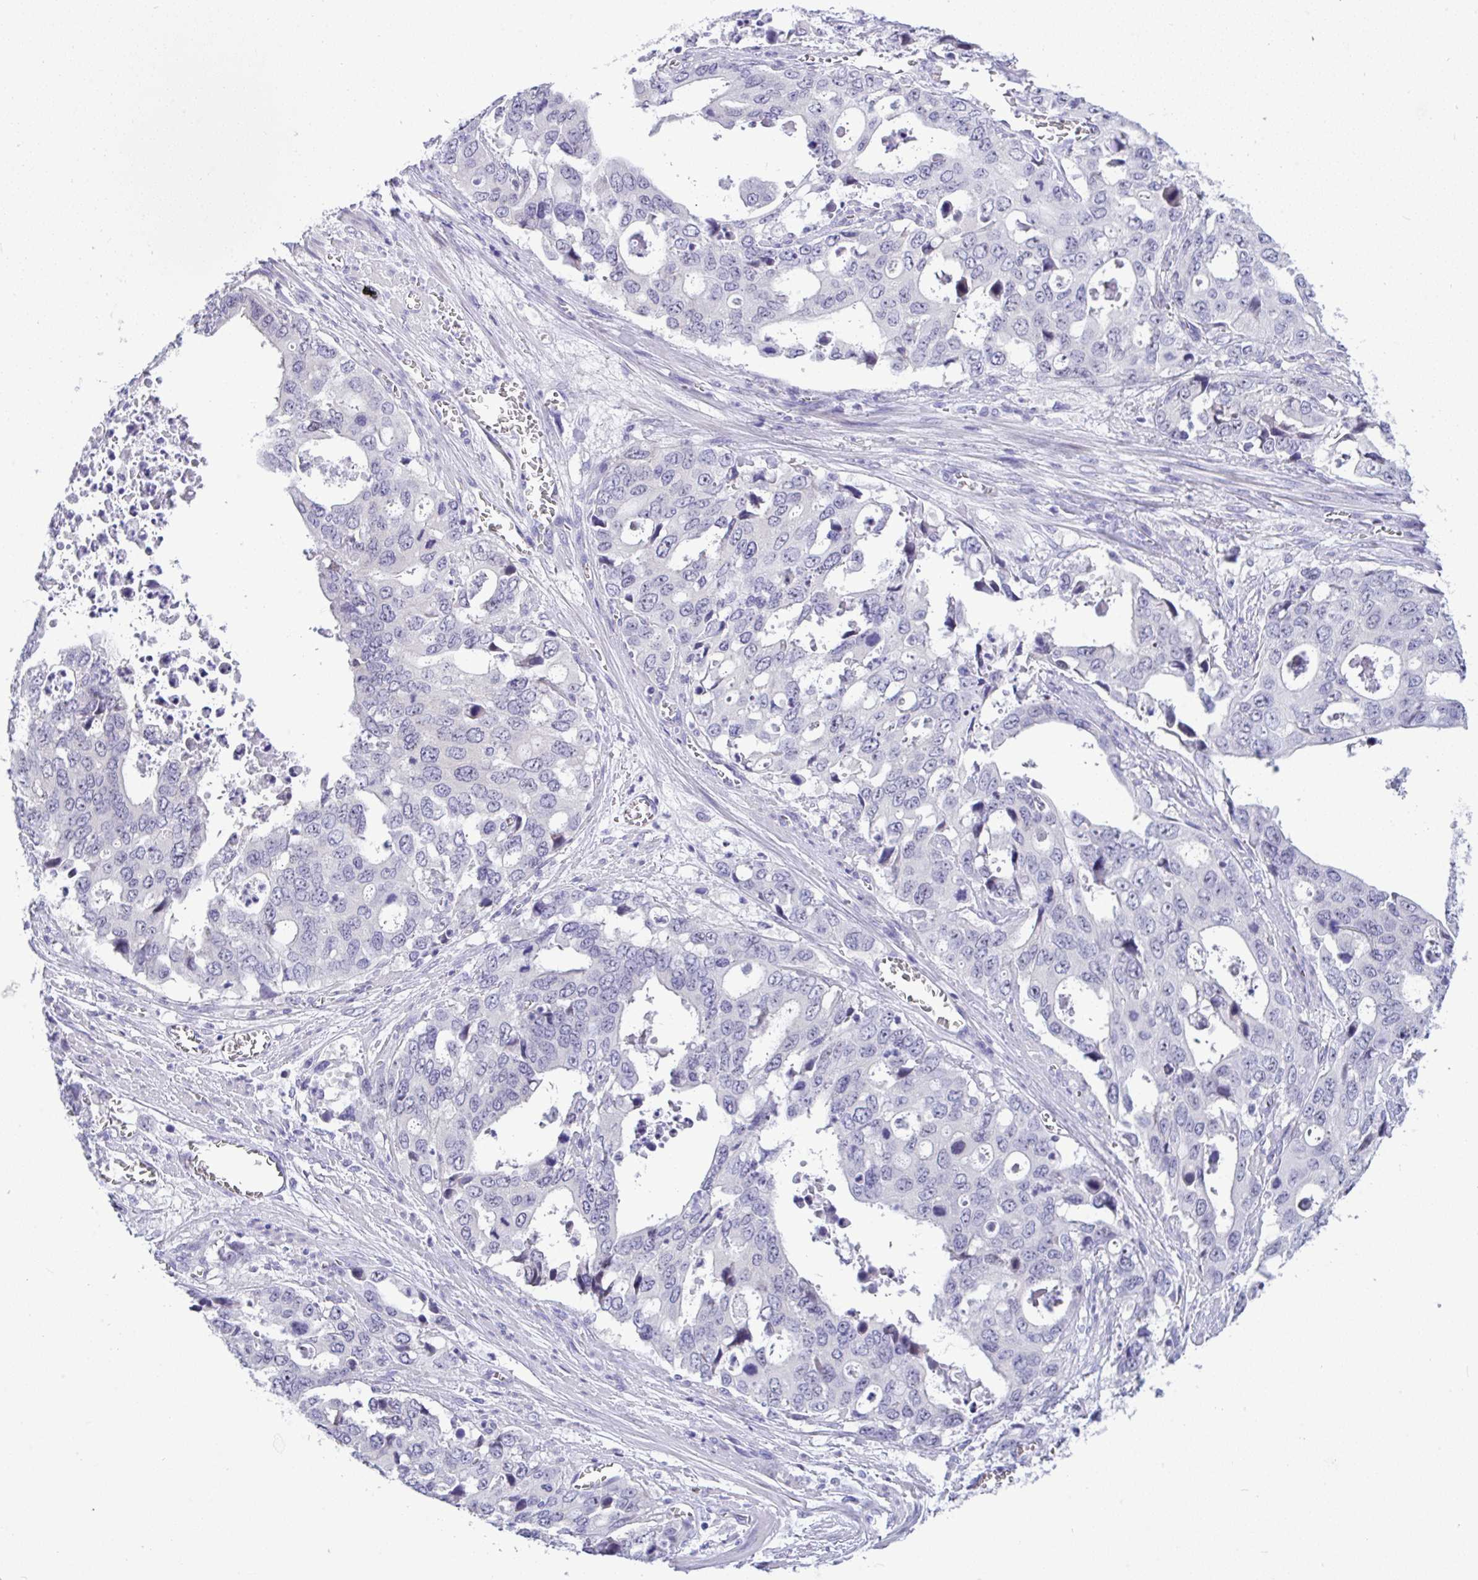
{"staining": {"intensity": "negative", "quantity": "none", "location": "none"}, "tissue": "stomach cancer", "cell_type": "Tumor cells", "image_type": "cancer", "snomed": [{"axis": "morphology", "description": "Adenocarcinoma, NOS"}, {"axis": "topography", "description": "Stomach, upper"}], "caption": "Immunohistochemistry photomicrograph of human adenocarcinoma (stomach) stained for a protein (brown), which exhibits no expression in tumor cells.", "gene": "YBX2", "patient": {"sex": "male", "age": 74}}